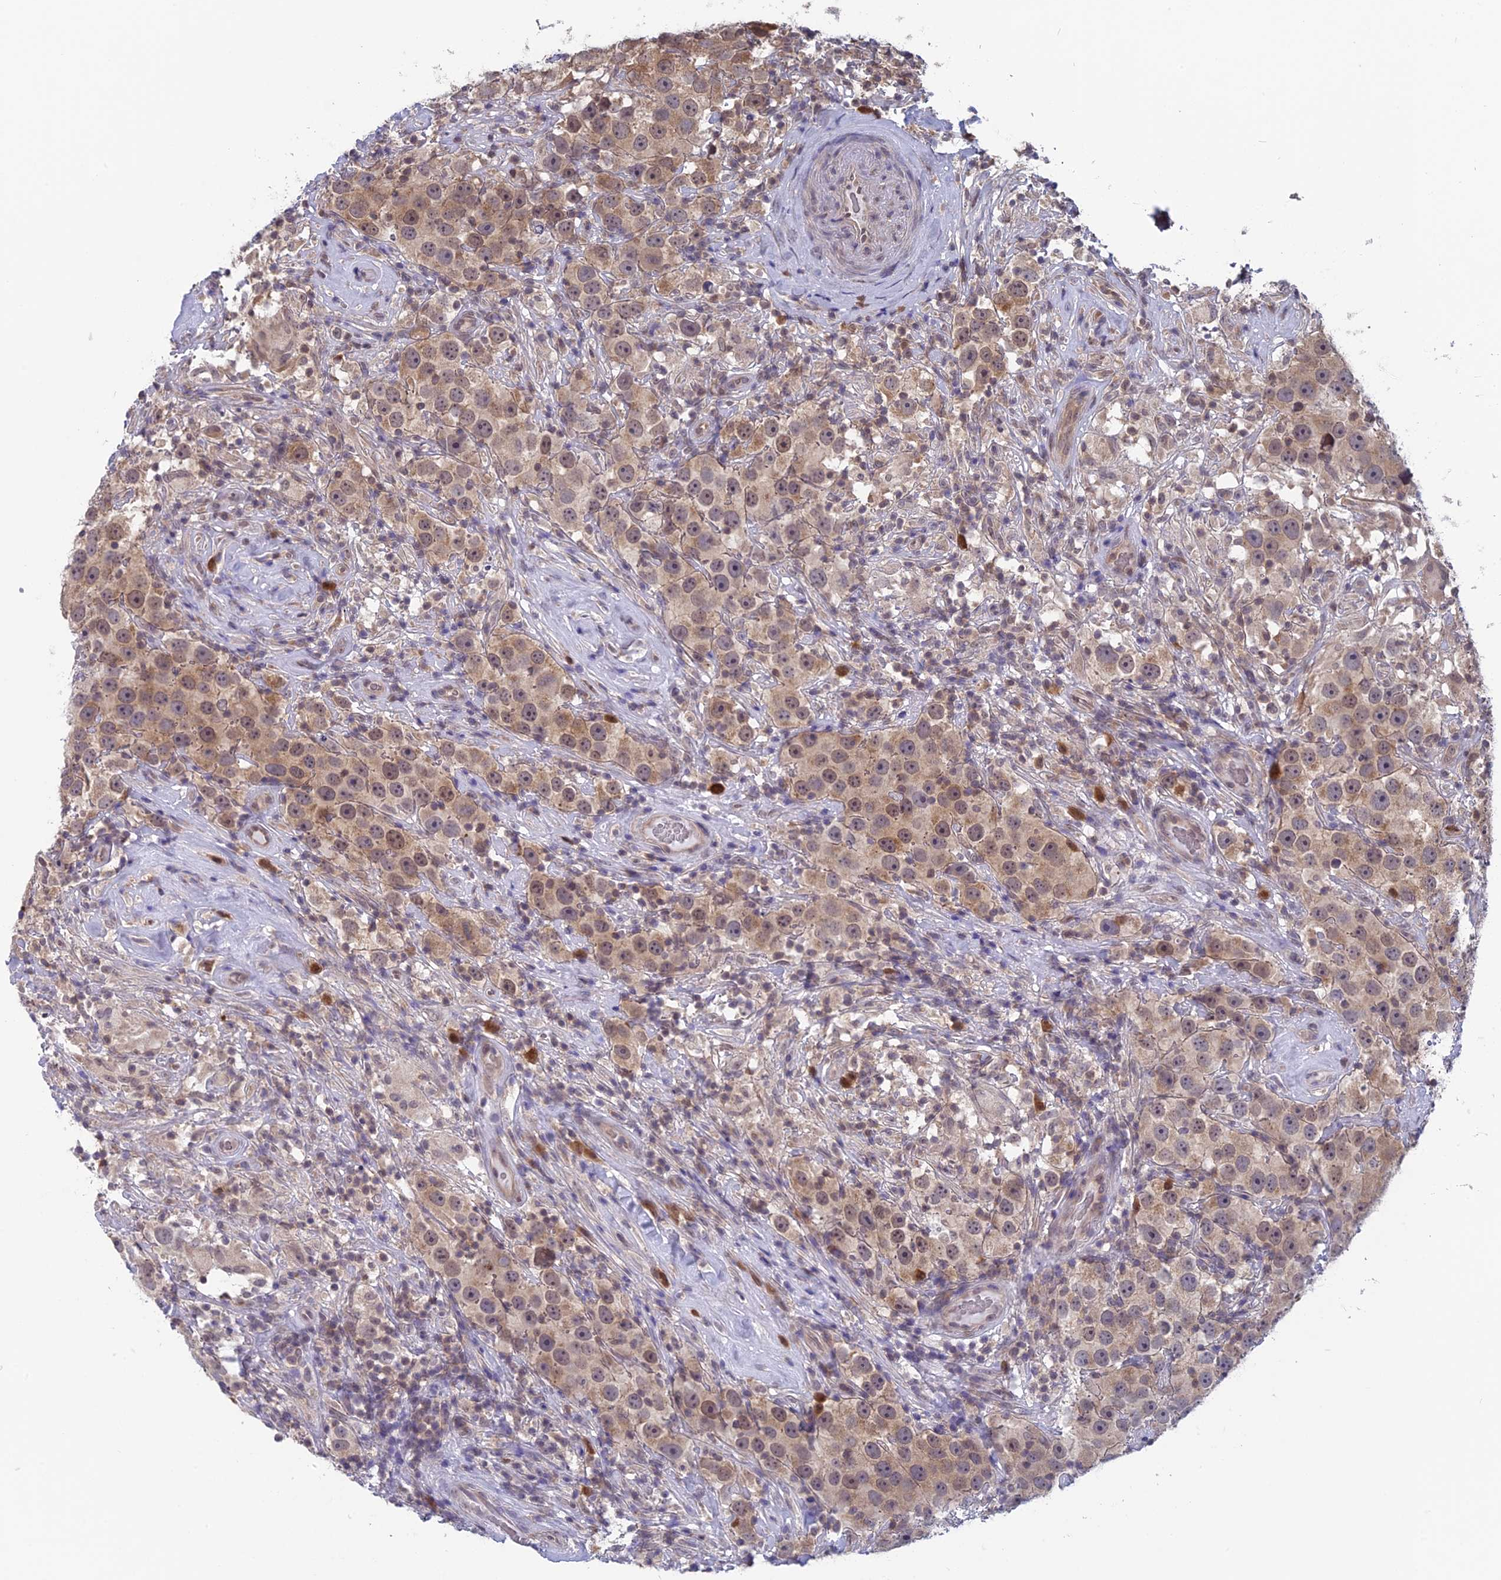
{"staining": {"intensity": "weak", "quantity": "25%-75%", "location": "cytoplasmic/membranous"}, "tissue": "testis cancer", "cell_type": "Tumor cells", "image_type": "cancer", "snomed": [{"axis": "morphology", "description": "Seminoma, NOS"}, {"axis": "topography", "description": "Testis"}], "caption": "The micrograph demonstrates staining of testis cancer (seminoma), revealing weak cytoplasmic/membranous protein staining (brown color) within tumor cells.", "gene": "MRI1", "patient": {"sex": "male", "age": 49}}